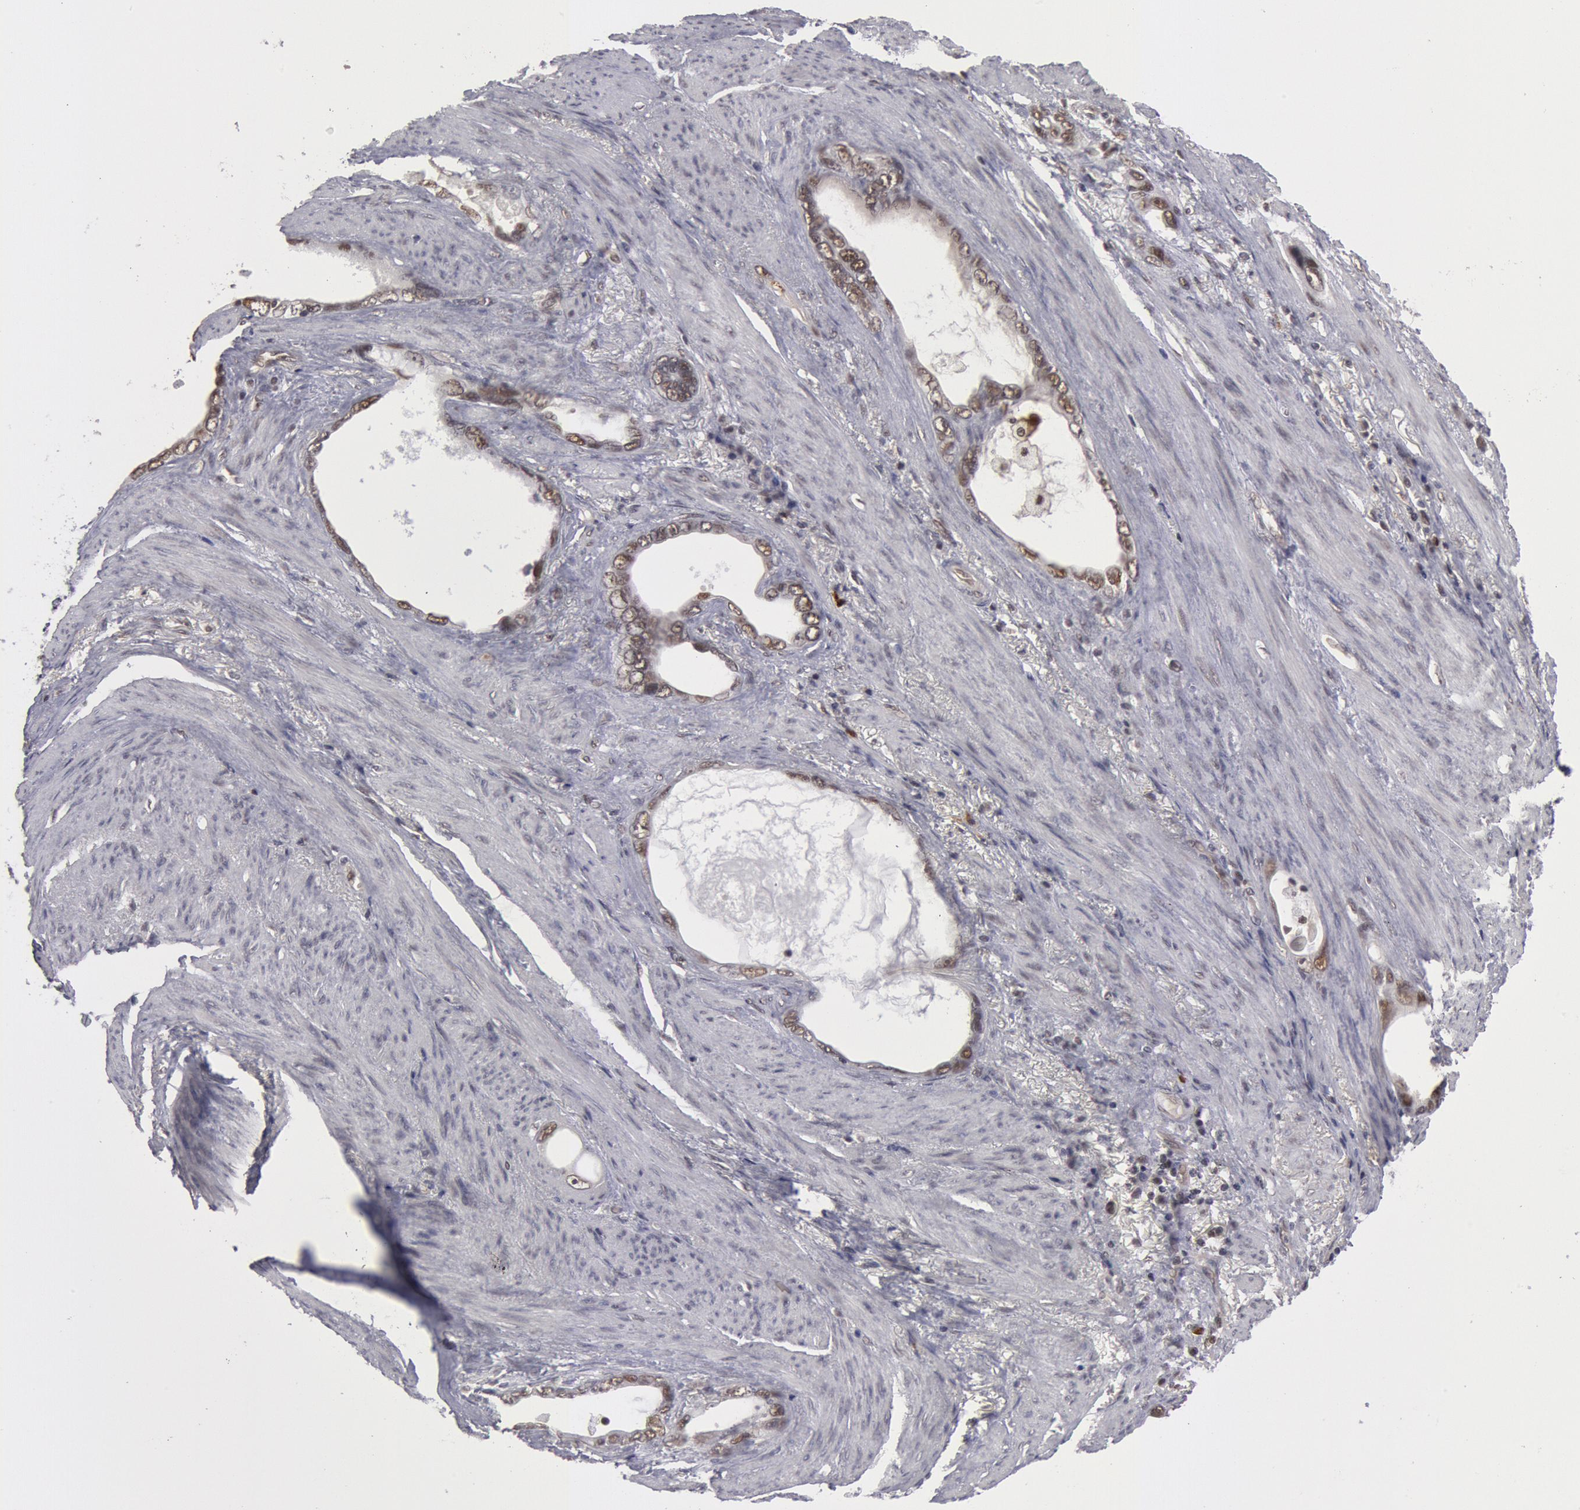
{"staining": {"intensity": "moderate", "quantity": "25%-75%", "location": "nuclear"}, "tissue": "stomach cancer", "cell_type": "Tumor cells", "image_type": "cancer", "snomed": [{"axis": "morphology", "description": "Adenocarcinoma, NOS"}, {"axis": "topography", "description": "Stomach"}], "caption": "The image exhibits immunohistochemical staining of stomach adenocarcinoma. There is moderate nuclear staining is seen in about 25%-75% of tumor cells.", "gene": "PPP4R3B", "patient": {"sex": "male", "age": 78}}